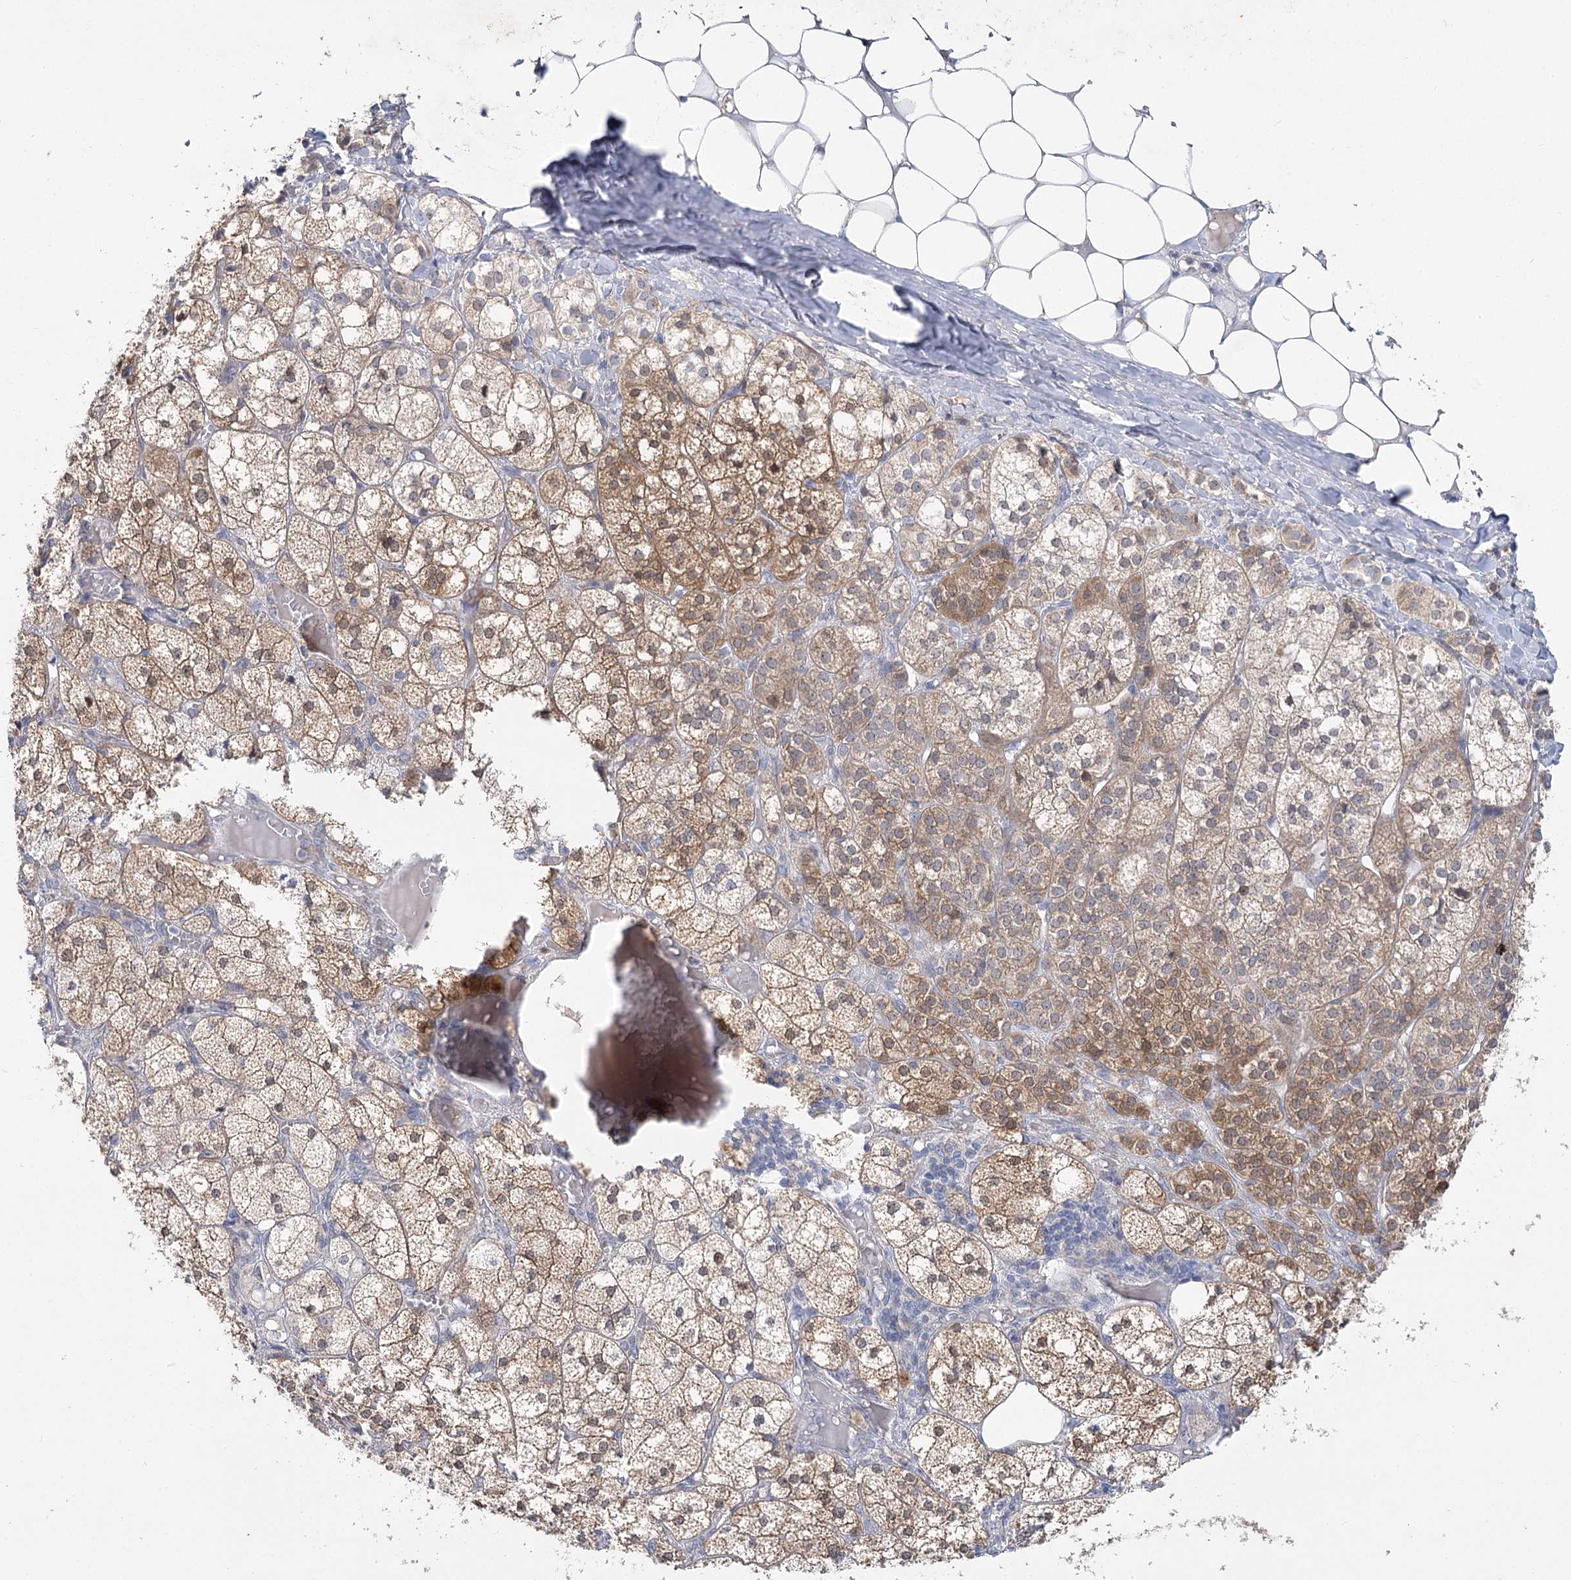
{"staining": {"intensity": "moderate", "quantity": "25%-75%", "location": "cytoplasmic/membranous"}, "tissue": "adrenal gland", "cell_type": "Glandular cells", "image_type": "normal", "snomed": [{"axis": "morphology", "description": "Normal tissue, NOS"}, {"axis": "topography", "description": "Adrenal gland"}], "caption": "Immunohistochemical staining of normal adrenal gland demonstrates medium levels of moderate cytoplasmic/membranous staining in about 25%-75% of glandular cells.", "gene": "TMEM187", "patient": {"sex": "female", "age": 61}}